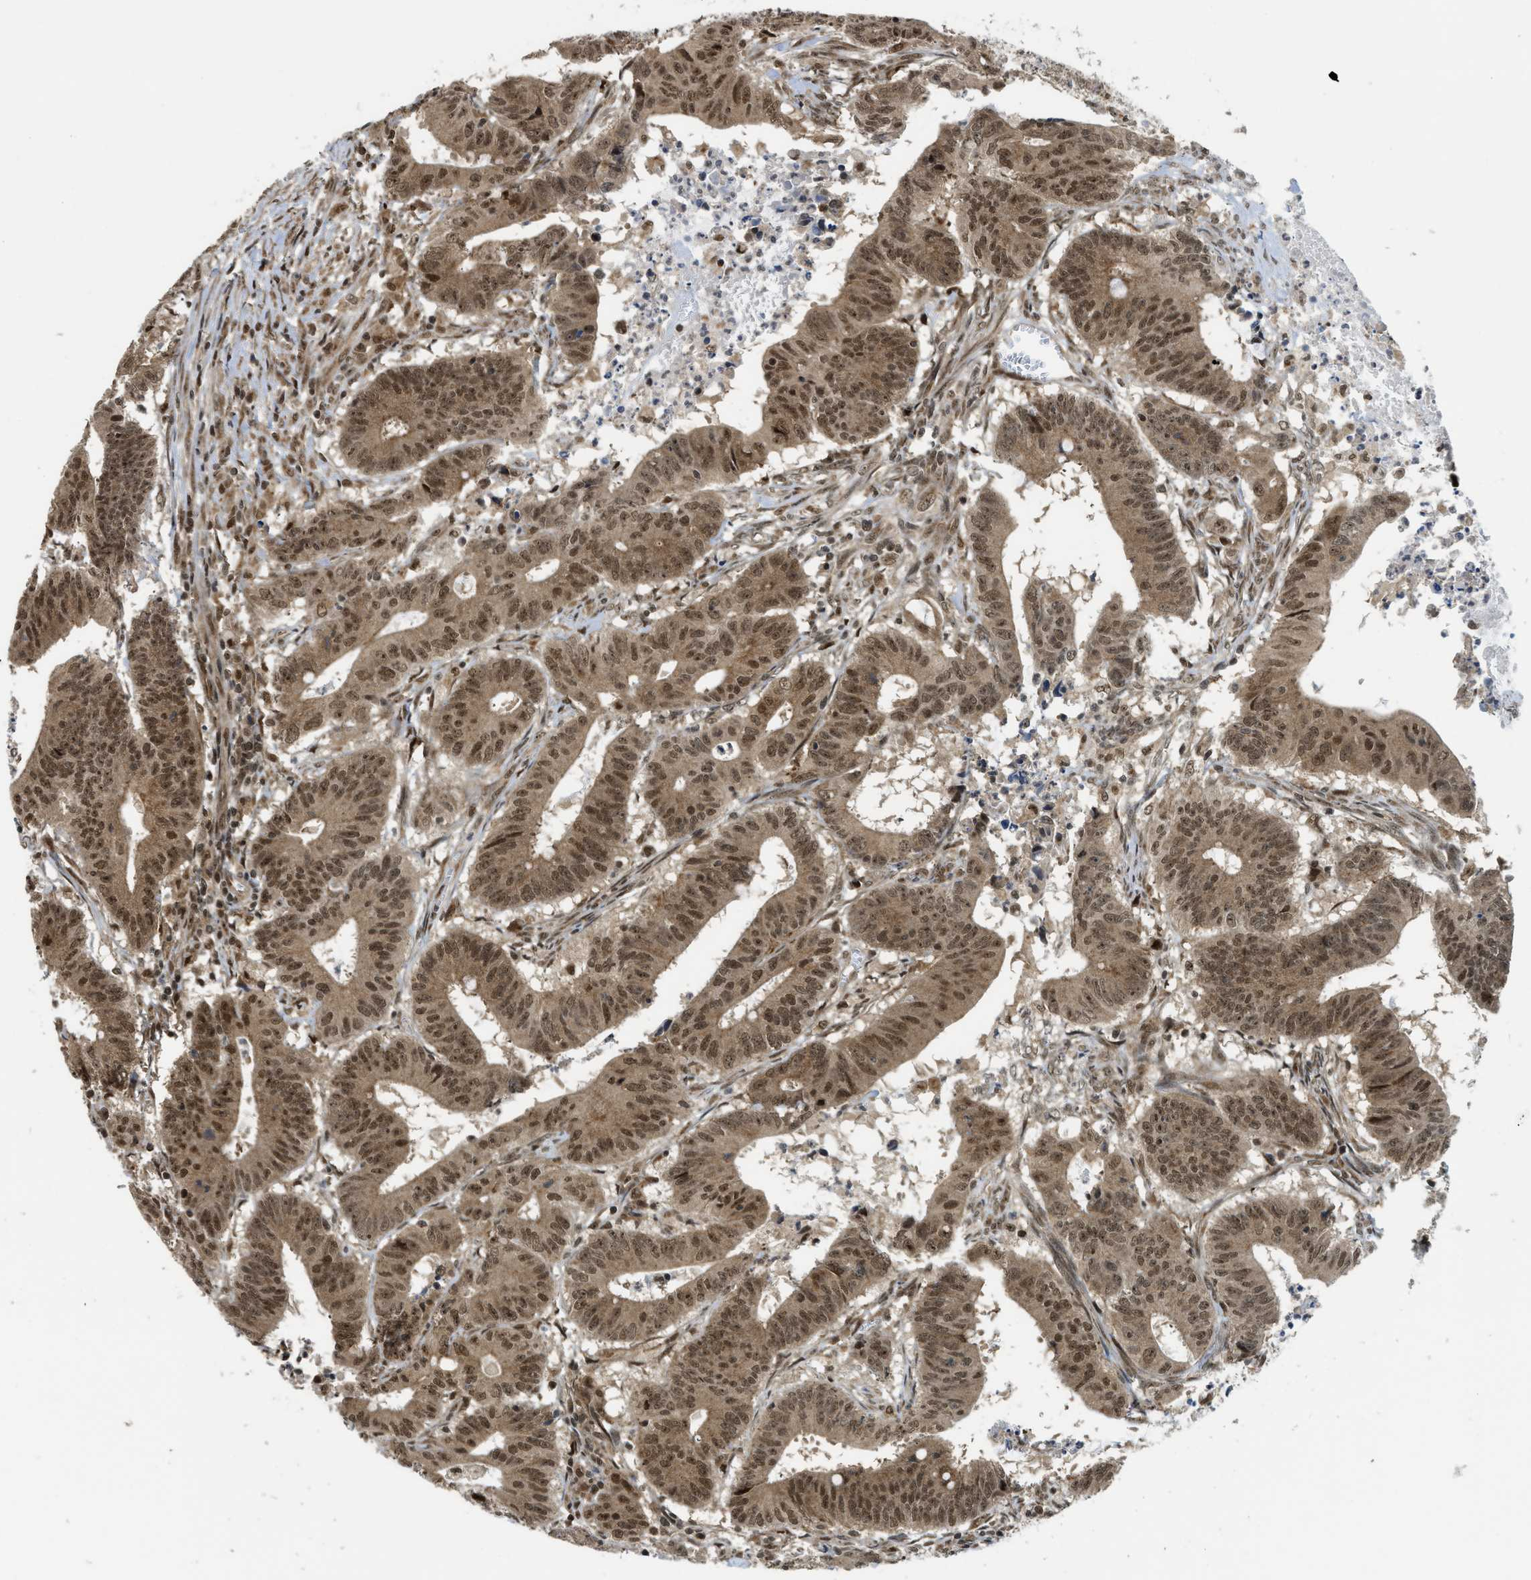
{"staining": {"intensity": "moderate", "quantity": ">75%", "location": "cytoplasmic/membranous,nuclear"}, "tissue": "colorectal cancer", "cell_type": "Tumor cells", "image_type": "cancer", "snomed": [{"axis": "morphology", "description": "Adenocarcinoma, NOS"}, {"axis": "topography", "description": "Colon"}], "caption": "An immunohistochemistry (IHC) image of tumor tissue is shown. Protein staining in brown highlights moderate cytoplasmic/membranous and nuclear positivity in adenocarcinoma (colorectal) within tumor cells. The staining is performed using DAB (3,3'-diaminobenzidine) brown chromogen to label protein expression. The nuclei are counter-stained blue using hematoxylin.", "gene": "TACC1", "patient": {"sex": "male", "age": 45}}